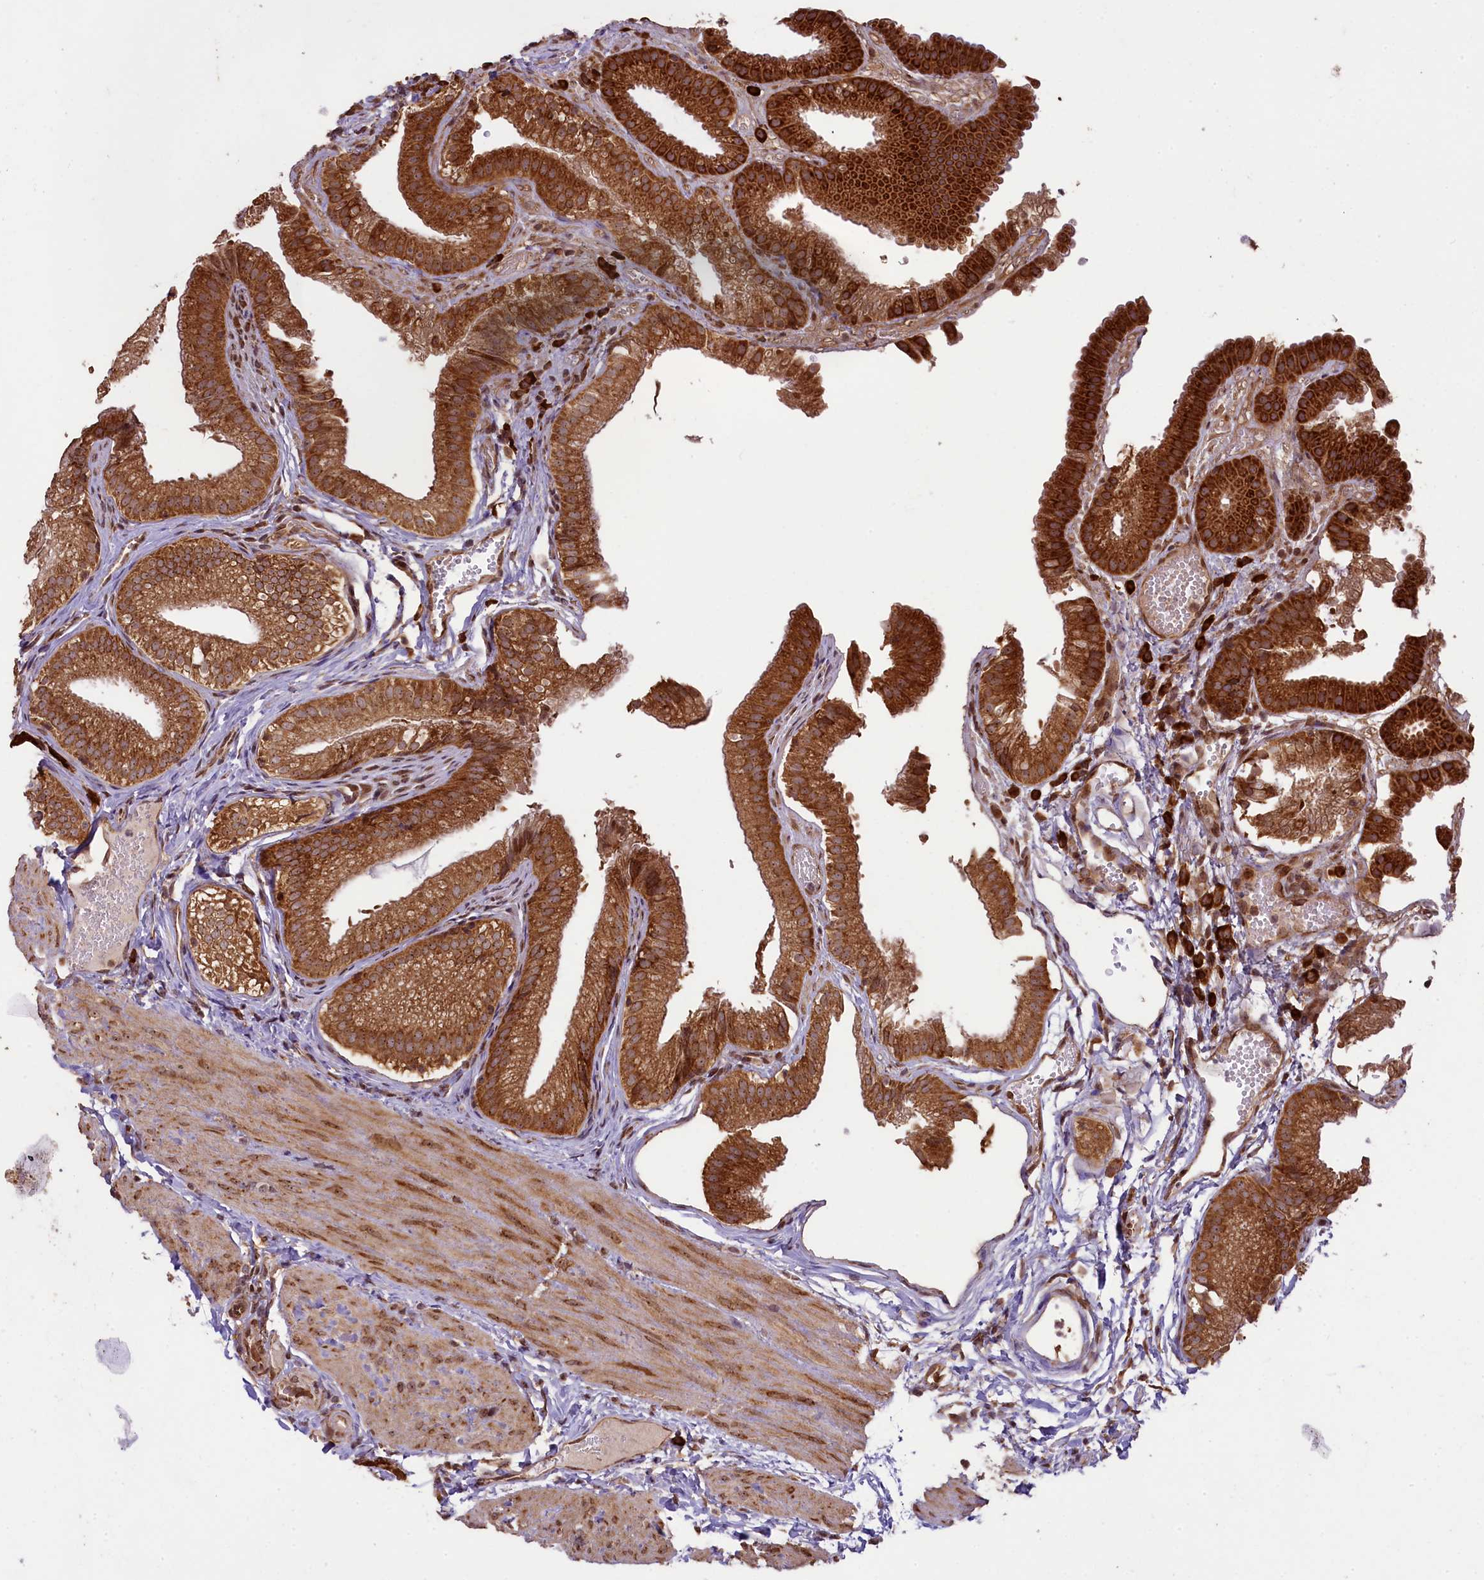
{"staining": {"intensity": "strong", "quantity": ">75%", "location": "cytoplasmic/membranous"}, "tissue": "gallbladder", "cell_type": "Glandular cells", "image_type": "normal", "snomed": [{"axis": "morphology", "description": "Normal tissue, NOS"}, {"axis": "topography", "description": "Gallbladder"}], "caption": "High-power microscopy captured an immunohistochemistry histopathology image of normal gallbladder, revealing strong cytoplasmic/membranous staining in about >75% of glandular cells. Using DAB (3,3'-diaminobenzidine) (brown) and hematoxylin (blue) stains, captured at high magnification using brightfield microscopy.", "gene": "LARP4", "patient": {"sex": "female", "age": 30}}